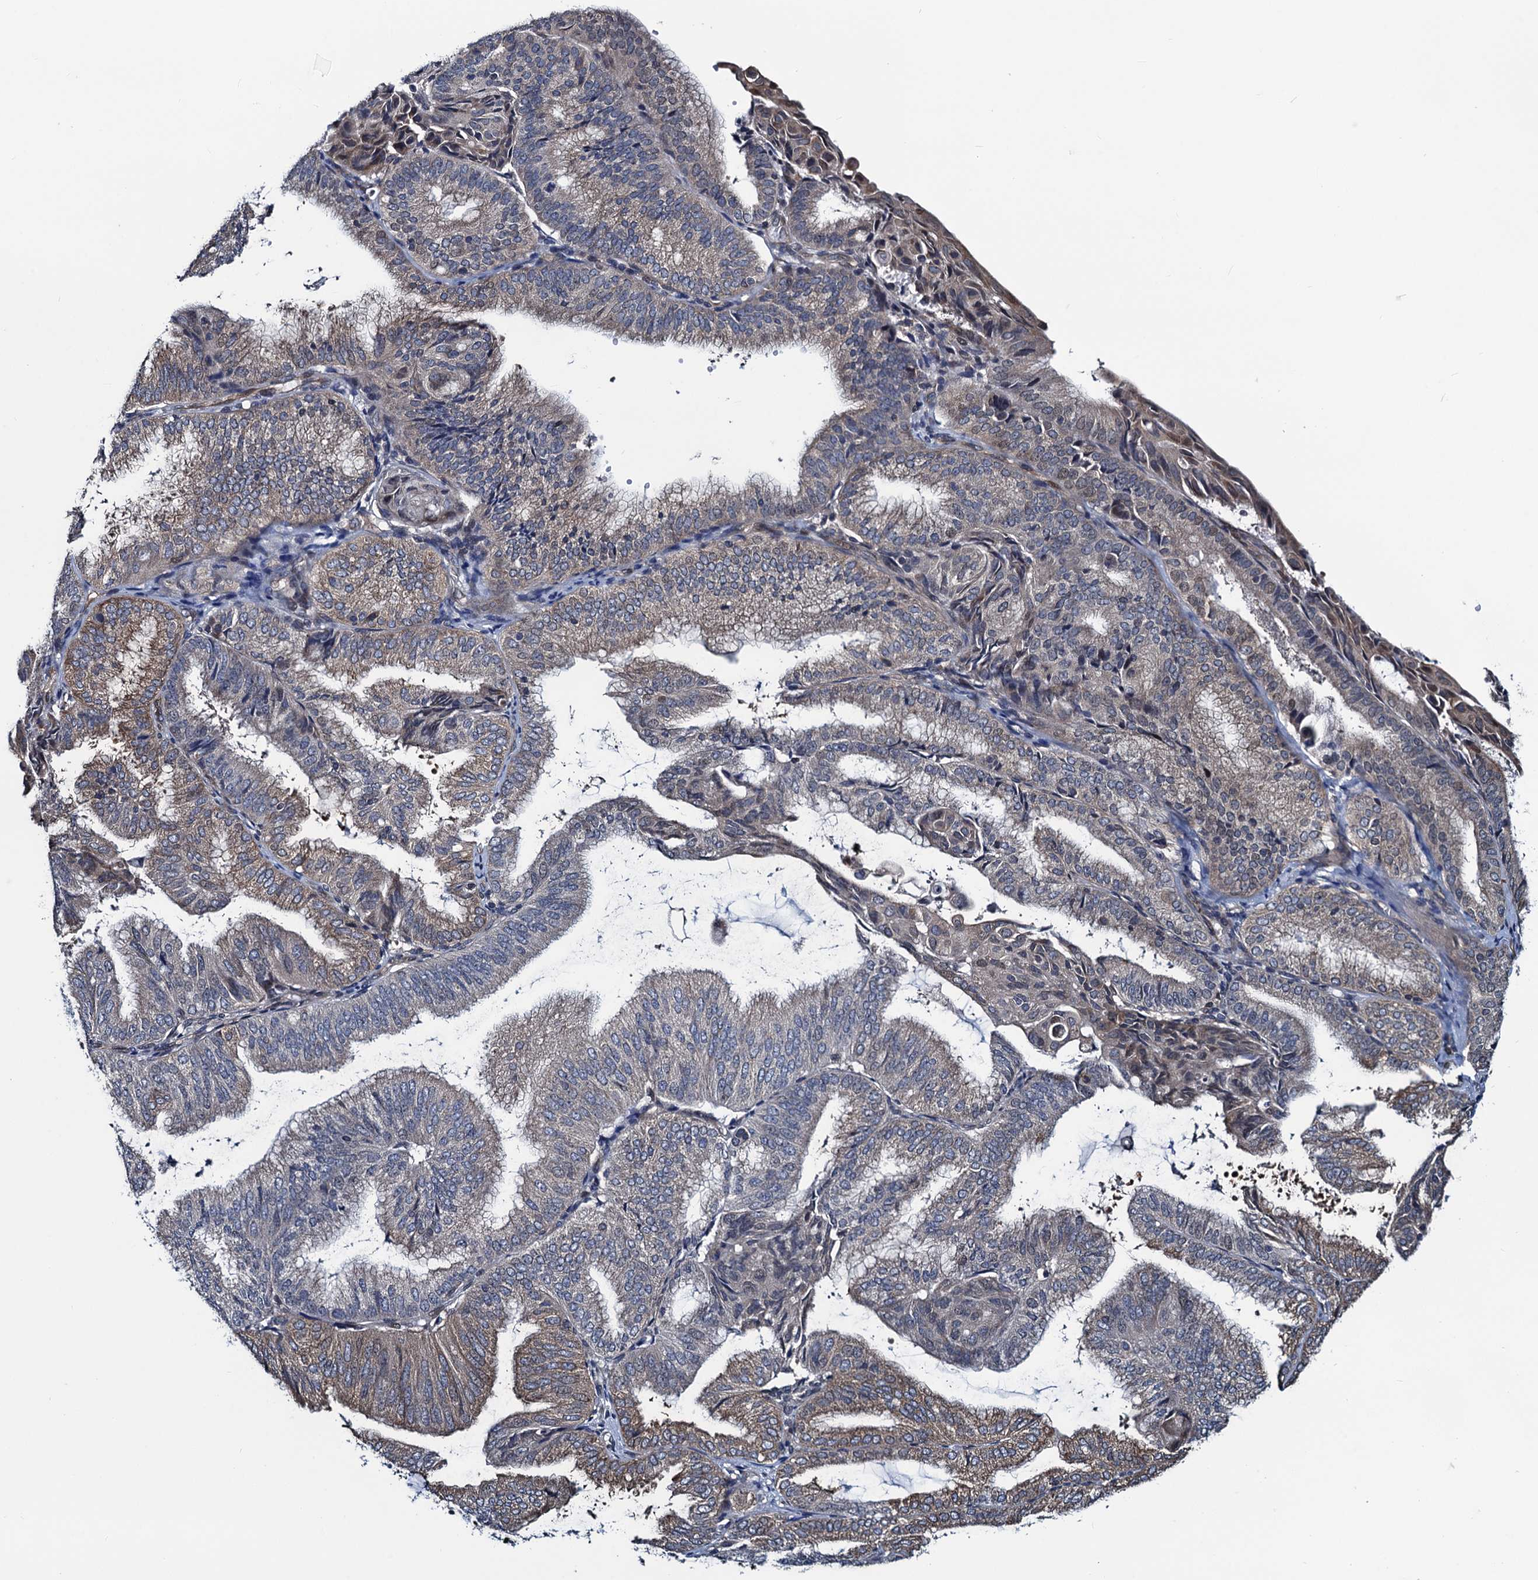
{"staining": {"intensity": "moderate", "quantity": "25%-75%", "location": "cytoplasmic/membranous"}, "tissue": "endometrial cancer", "cell_type": "Tumor cells", "image_type": "cancer", "snomed": [{"axis": "morphology", "description": "Adenocarcinoma, NOS"}, {"axis": "topography", "description": "Endometrium"}], "caption": "IHC staining of endometrial cancer, which shows medium levels of moderate cytoplasmic/membranous staining in about 25%-75% of tumor cells indicating moderate cytoplasmic/membranous protein expression. The staining was performed using DAB (3,3'-diaminobenzidine) (brown) for protein detection and nuclei were counterstained in hematoxylin (blue).", "gene": "RNF125", "patient": {"sex": "female", "age": 49}}